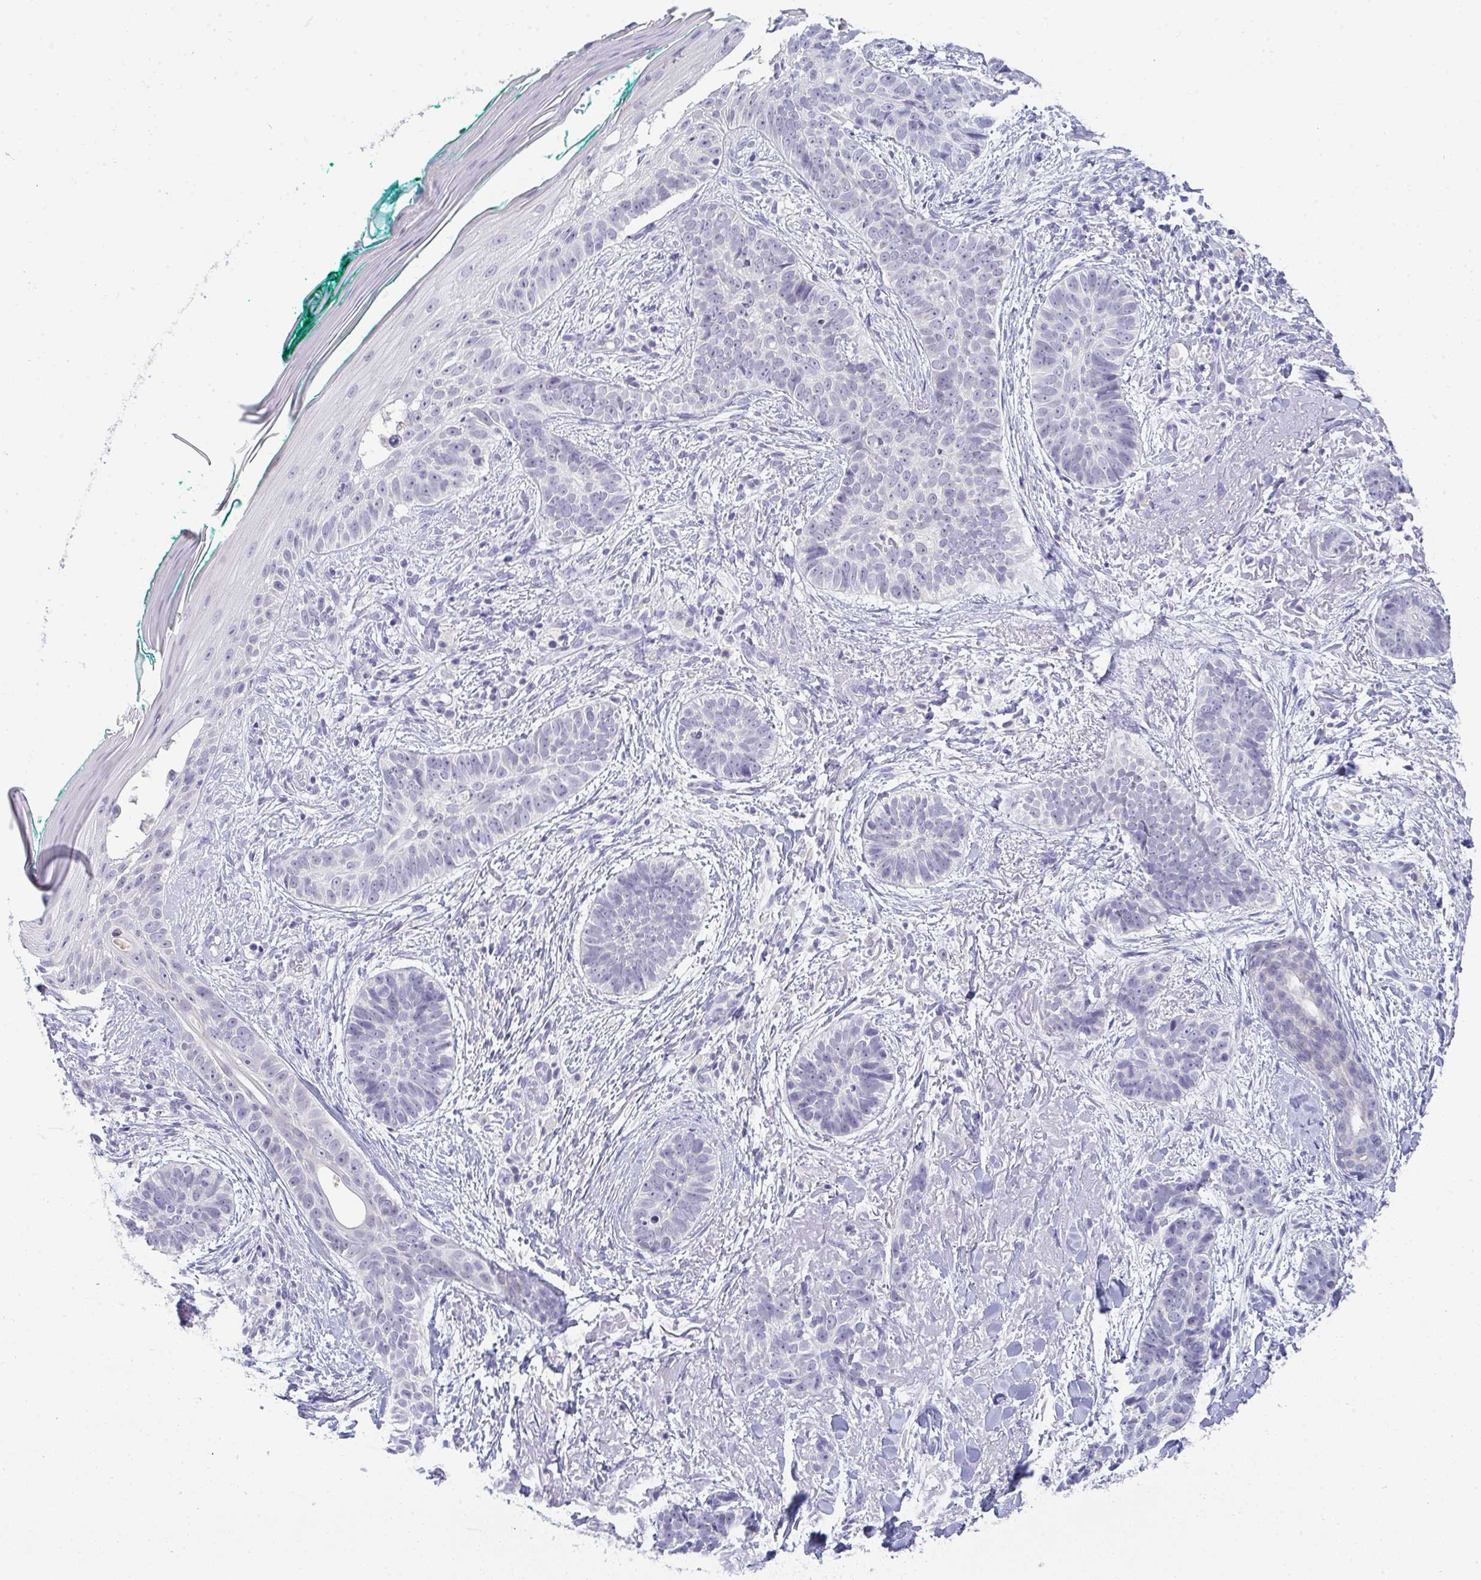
{"staining": {"intensity": "negative", "quantity": "none", "location": "none"}, "tissue": "skin cancer", "cell_type": "Tumor cells", "image_type": "cancer", "snomed": [{"axis": "morphology", "description": "Basal cell carcinoma"}, {"axis": "topography", "description": "Skin"}, {"axis": "topography", "description": "Skin of face"}, {"axis": "topography", "description": "Skin of nose"}], "caption": "There is no significant staining in tumor cells of skin cancer (basal cell carcinoma). (DAB (3,3'-diaminobenzidine) IHC visualized using brightfield microscopy, high magnification).", "gene": "TMEM82", "patient": {"sex": "female", "age": 86}}